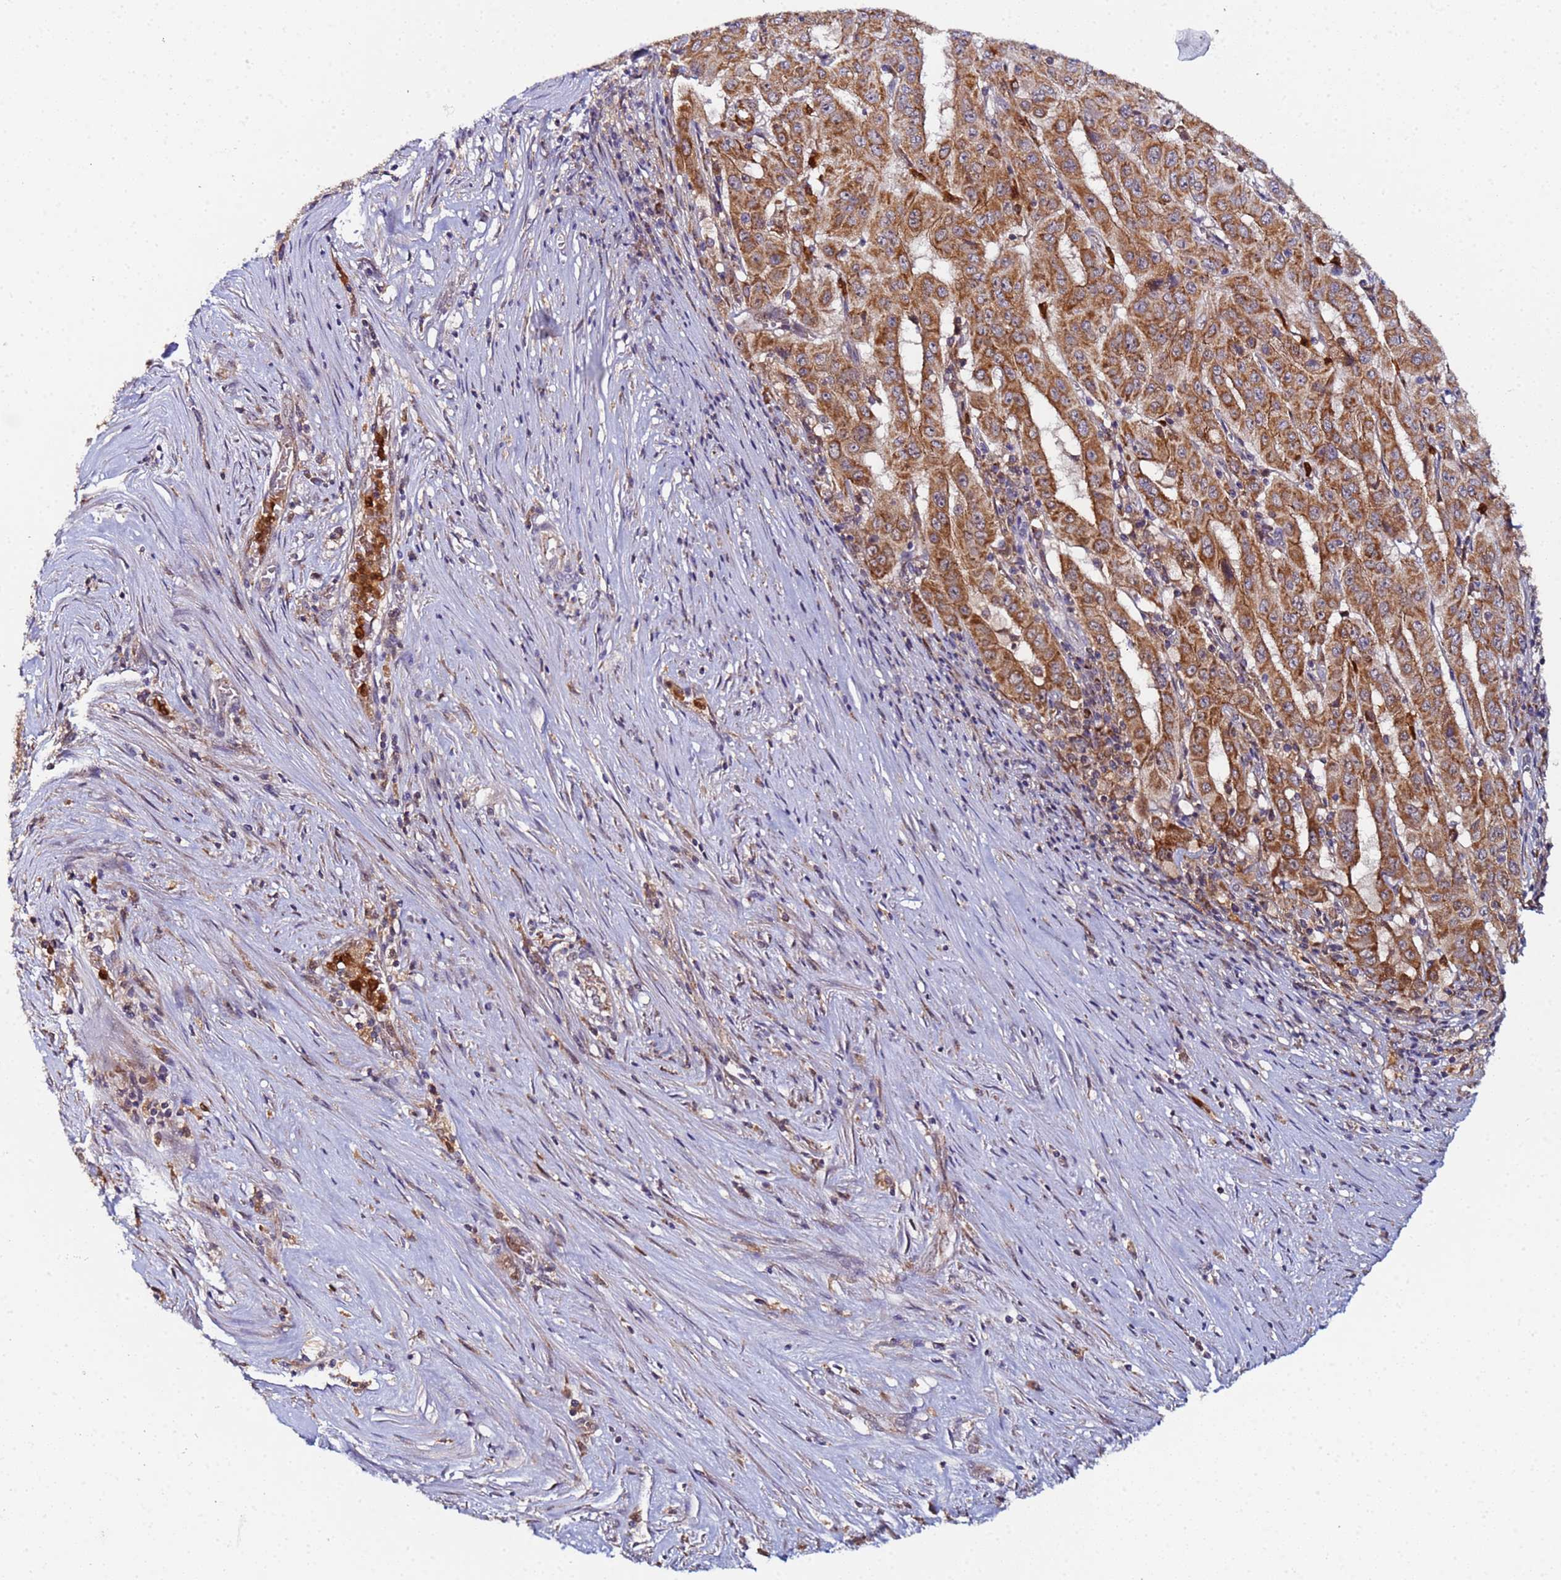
{"staining": {"intensity": "moderate", "quantity": ">75%", "location": "cytoplasmic/membranous"}, "tissue": "pancreatic cancer", "cell_type": "Tumor cells", "image_type": "cancer", "snomed": [{"axis": "morphology", "description": "Adenocarcinoma, NOS"}, {"axis": "topography", "description": "Pancreas"}], "caption": "Protein analysis of pancreatic cancer (adenocarcinoma) tissue reveals moderate cytoplasmic/membranous expression in about >75% of tumor cells. The staining was performed using DAB (3,3'-diaminobenzidine) to visualize the protein expression in brown, while the nuclei were stained in blue with hematoxylin (Magnification: 20x).", "gene": "CCDC127", "patient": {"sex": "male", "age": 63}}